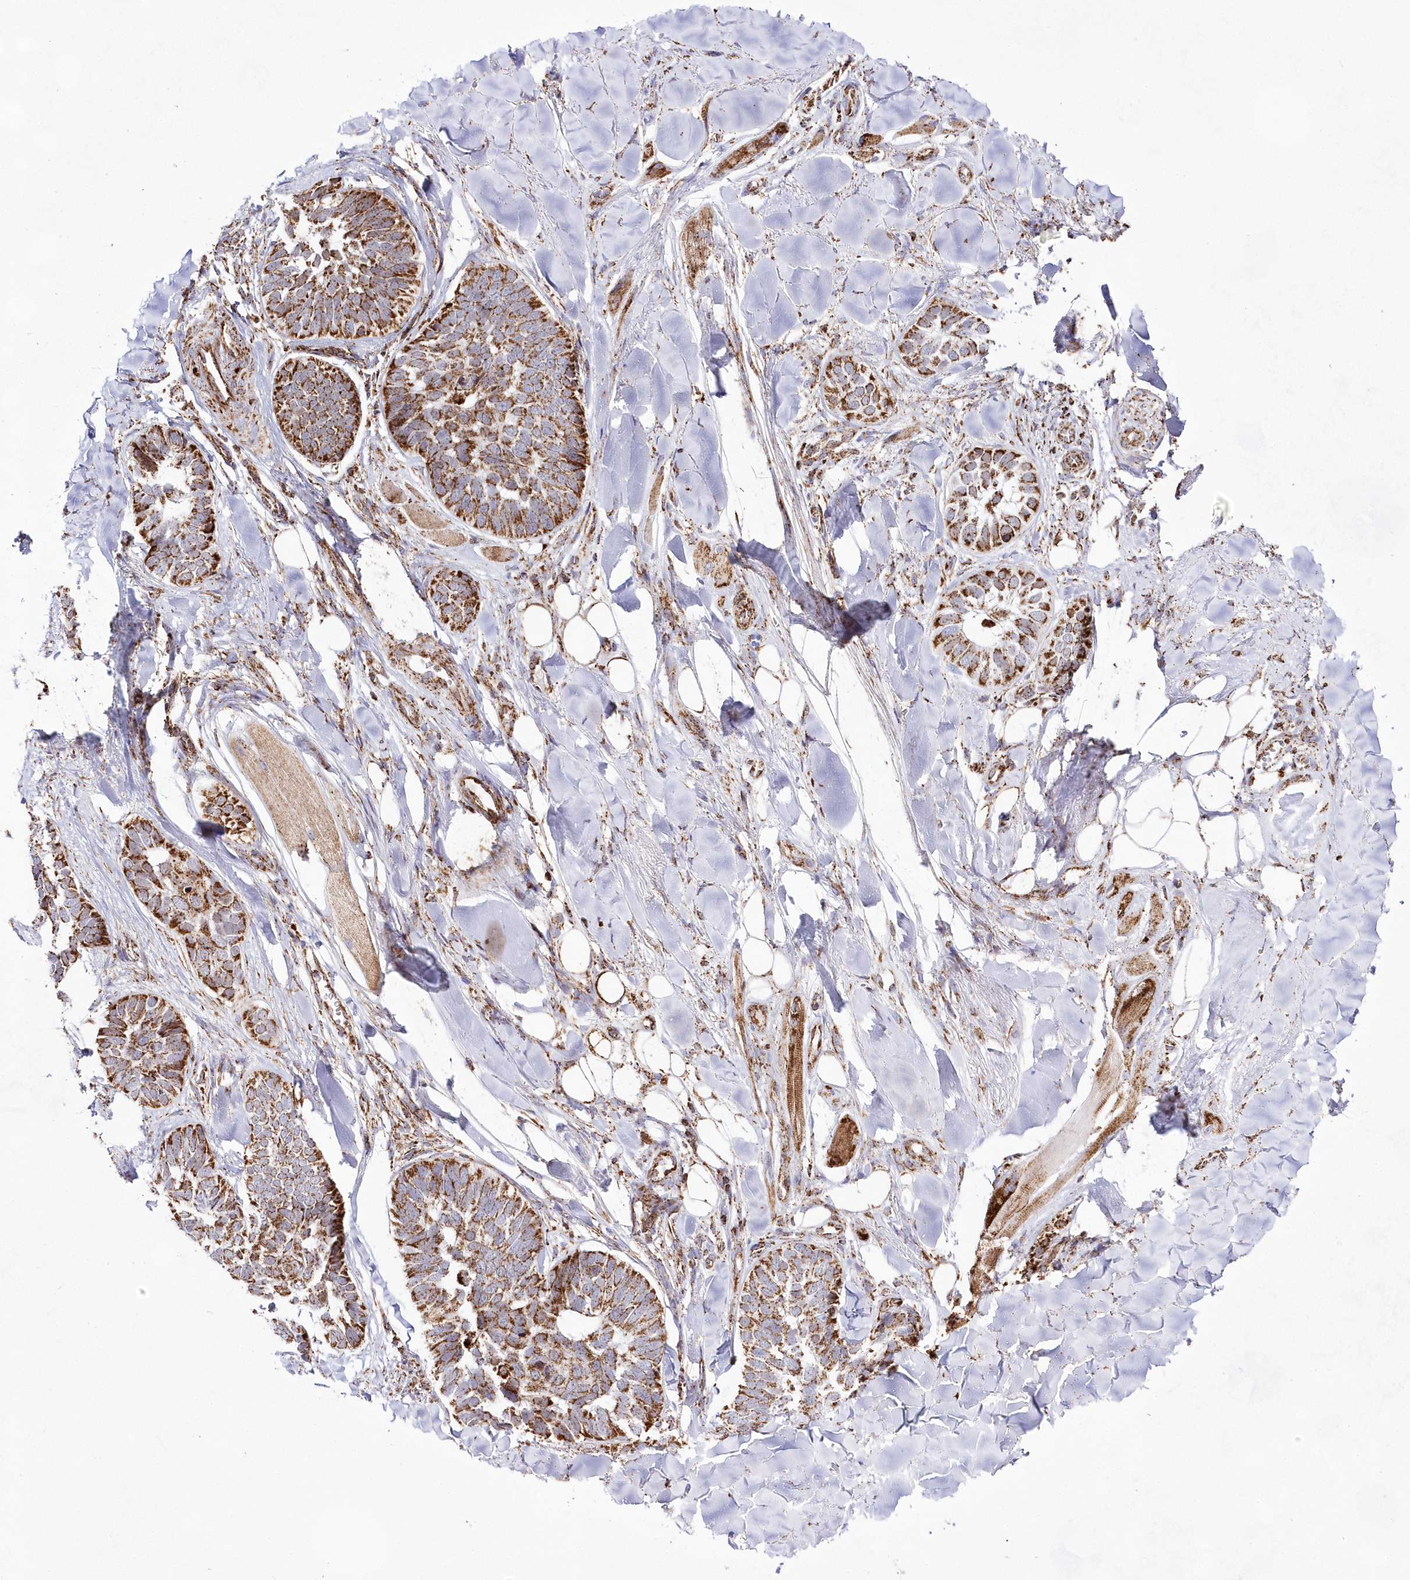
{"staining": {"intensity": "moderate", "quantity": ">75%", "location": "cytoplasmic/membranous"}, "tissue": "skin cancer", "cell_type": "Tumor cells", "image_type": "cancer", "snomed": [{"axis": "morphology", "description": "Basal cell carcinoma"}, {"axis": "topography", "description": "Skin"}], "caption": "Protein expression analysis of skin cancer (basal cell carcinoma) shows moderate cytoplasmic/membranous positivity in approximately >75% of tumor cells.", "gene": "HADHB", "patient": {"sex": "male", "age": 62}}